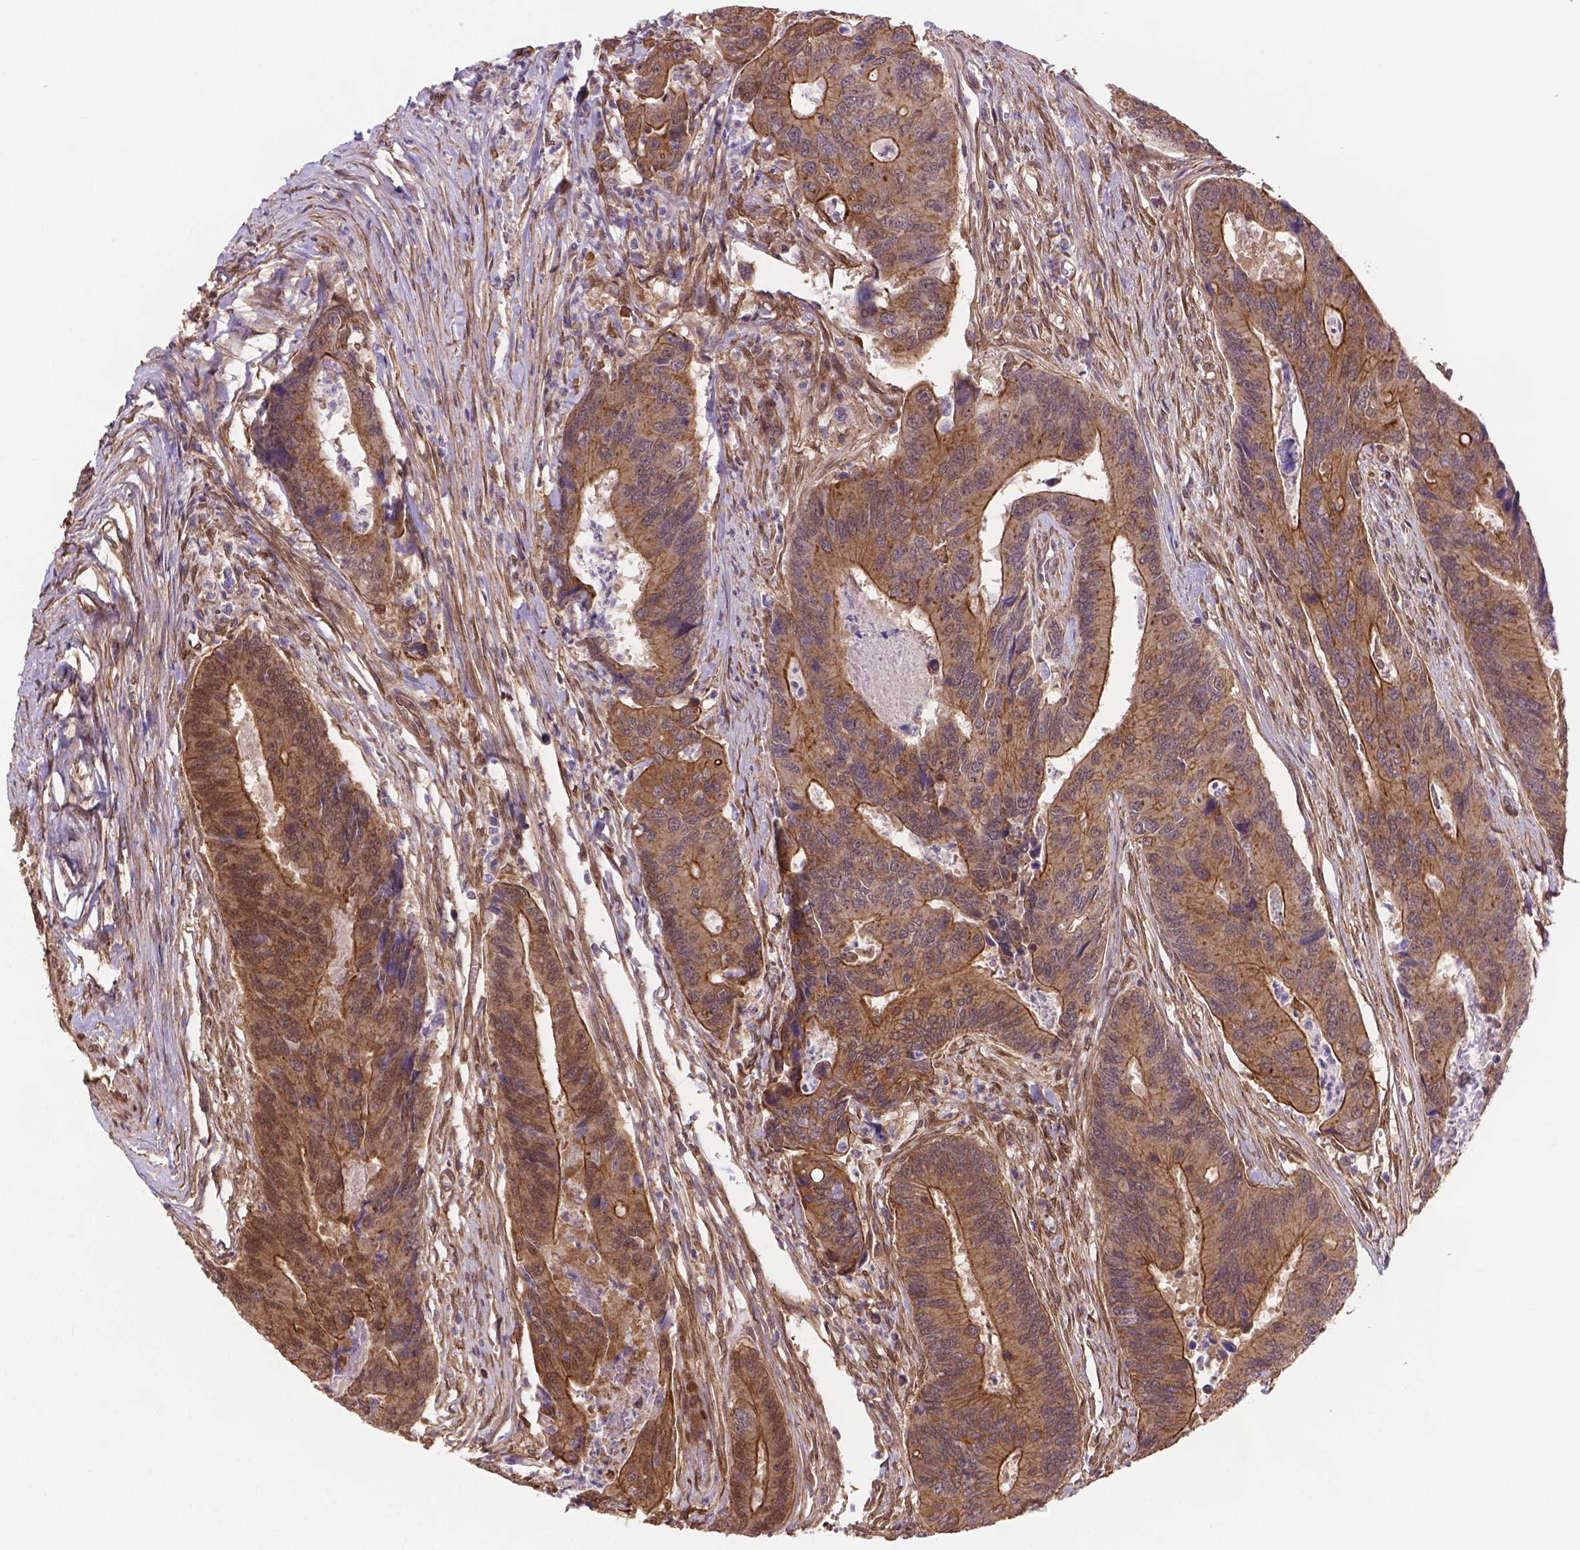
{"staining": {"intensity": "moderate", "quantity": ">75%", "location": "cytoplasmic/membranous"}, "tissue": "colorectal cancer", "cell_type": "Tumor cells", "image_type": "cancer", "snomed": [{"axis": "morphology", "description": "Adenocarcinoma, NOS"}, {"axis": "topography", "description": "Colon"}], "caption": "Immunohistochemical staining of adenocarcinoma (colorectal) exhibits medium levels of moderate cytoplasmic/membranous protein expression in approximately >75% of tumor cells.", "gene": "YAP1", "patient": {"sex": "female", "age": 67}}